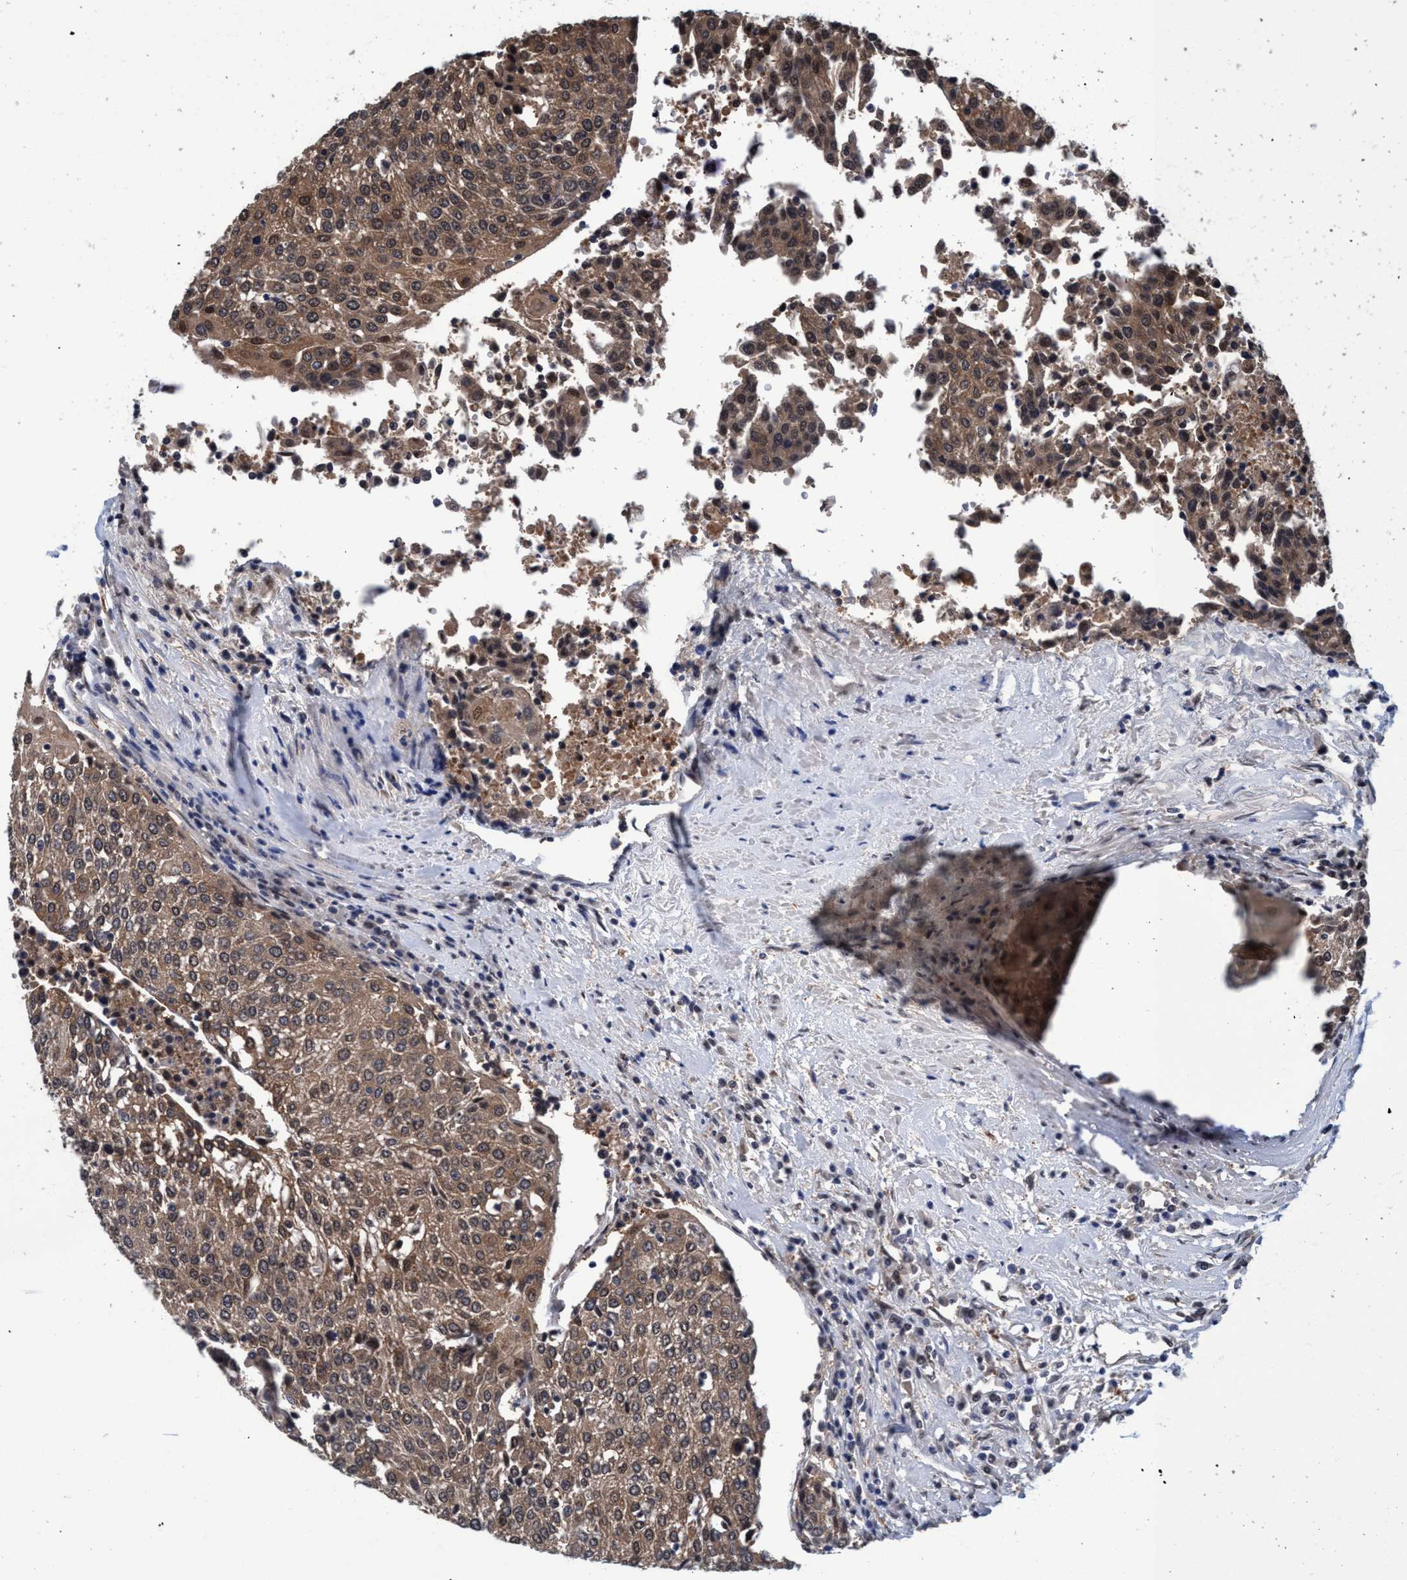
{"staining": {"intensity": "moderate", "quantity": ">75%", "location": "cytoplasmic/membranous,nuclear"}, "tissue": "urothelial cancer", "cell_type": "Tumor cells", "image_type": "cancer", "snomed": [{"axis": "morphology", "description": "Urothelial carcinoma, High grade"}, {"axis": "topography", "description": "Urinary bladder"}], "caption": "Tumor cells display moderate cytoplasmic/membranous and nuclear staining in about >75% of cells in urothelial cancer.", "gene": "PSMD12", "patient": {"sex": "female", "age": 85}}